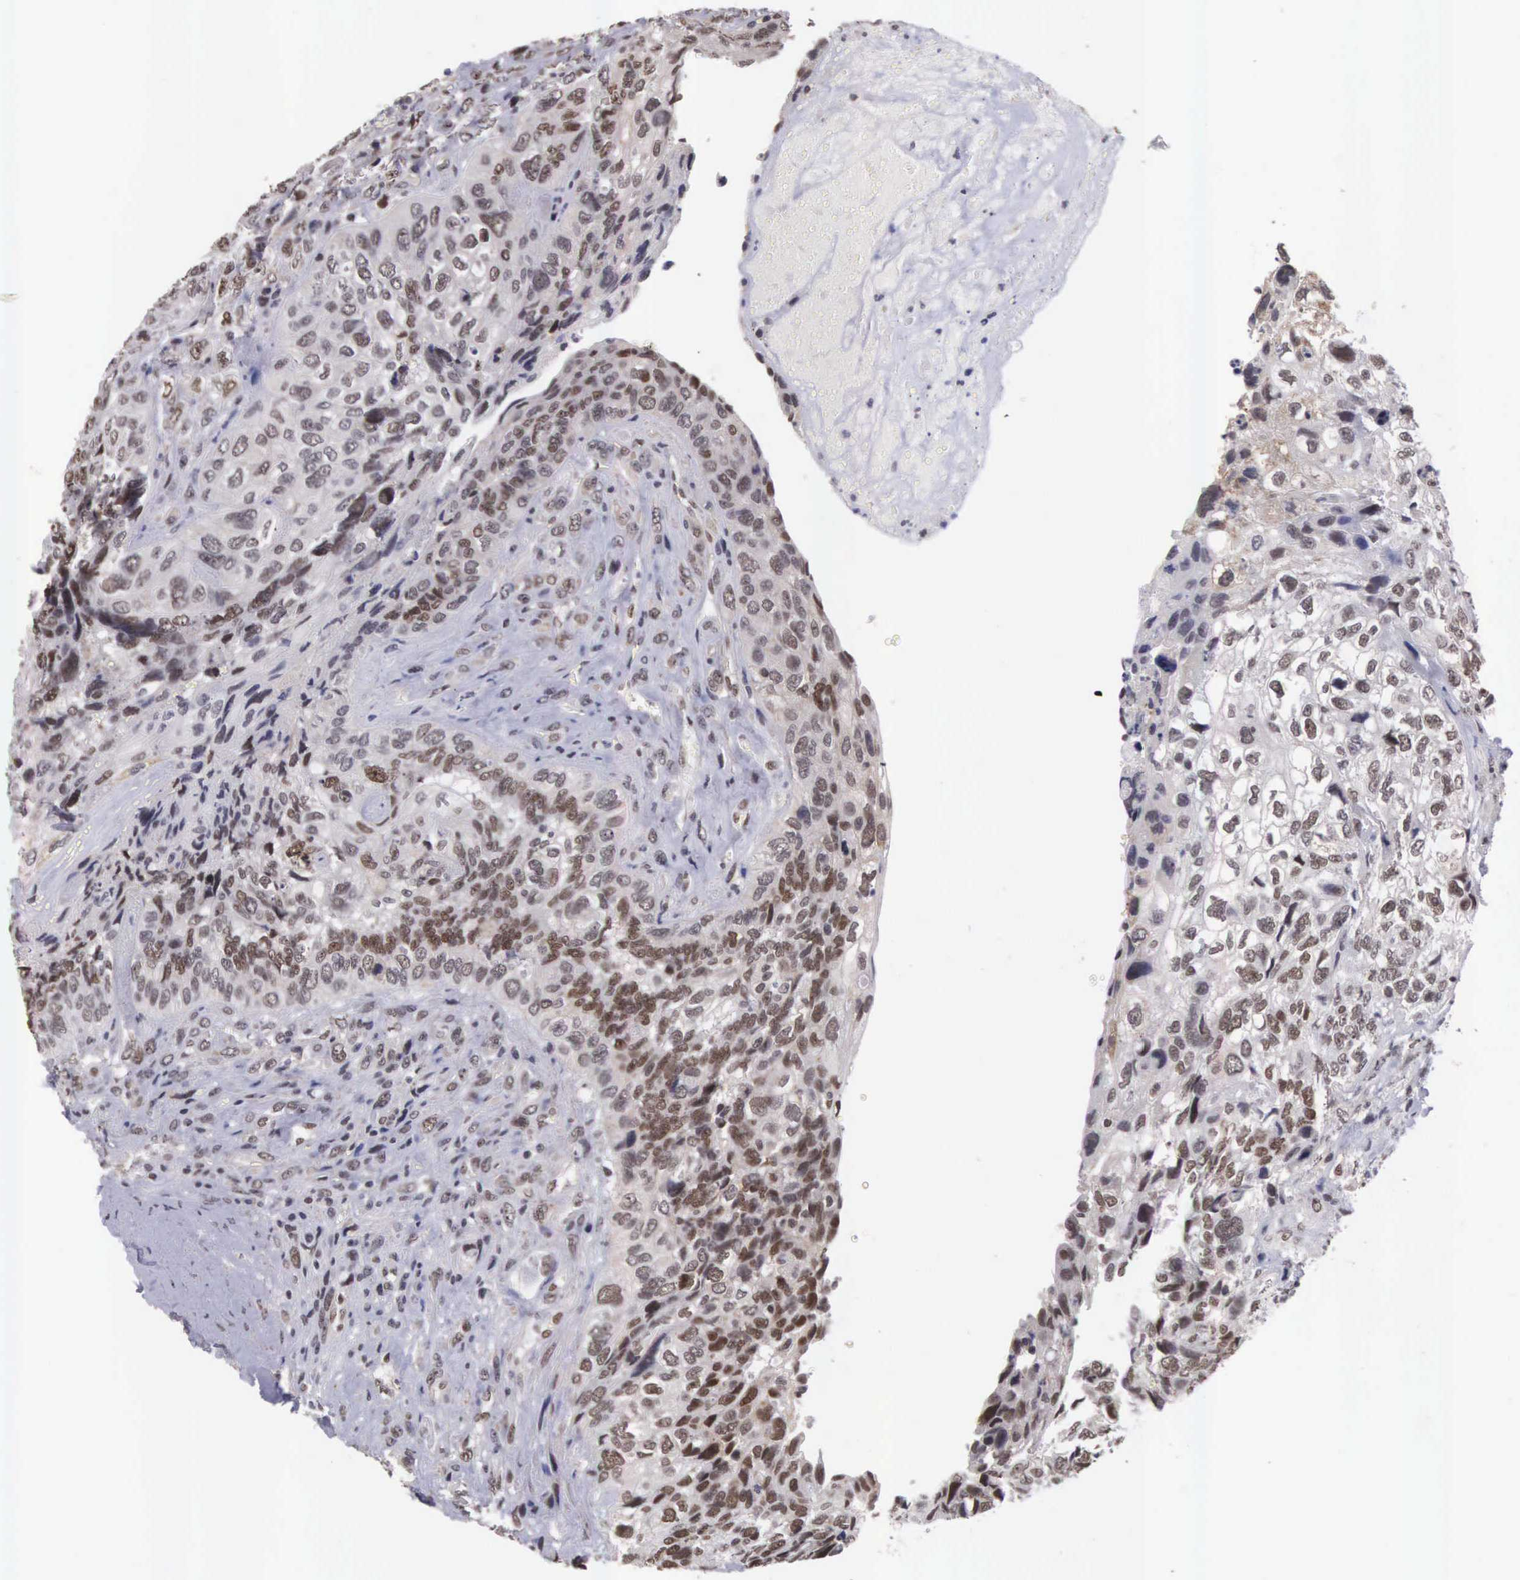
{"staining": {"intensity": "moderate", "quantity": ">75%", "location": "nuclear"}, "tissue": "breast cancer", "cell_type": "Tumor cells", "image_type": "cancer", "snomed": [{"axis": "morphology", "description": "Neoplasm, malignant, NOS"}, {"axis": "topography", "description": "Breast"}], "caption": "Human malignant neoplasm (breast) stained with a protein marker displays moderate staining in tumor cells.", "gene": "ZNF275", "patient": {"sex": "female", "age": 50}}